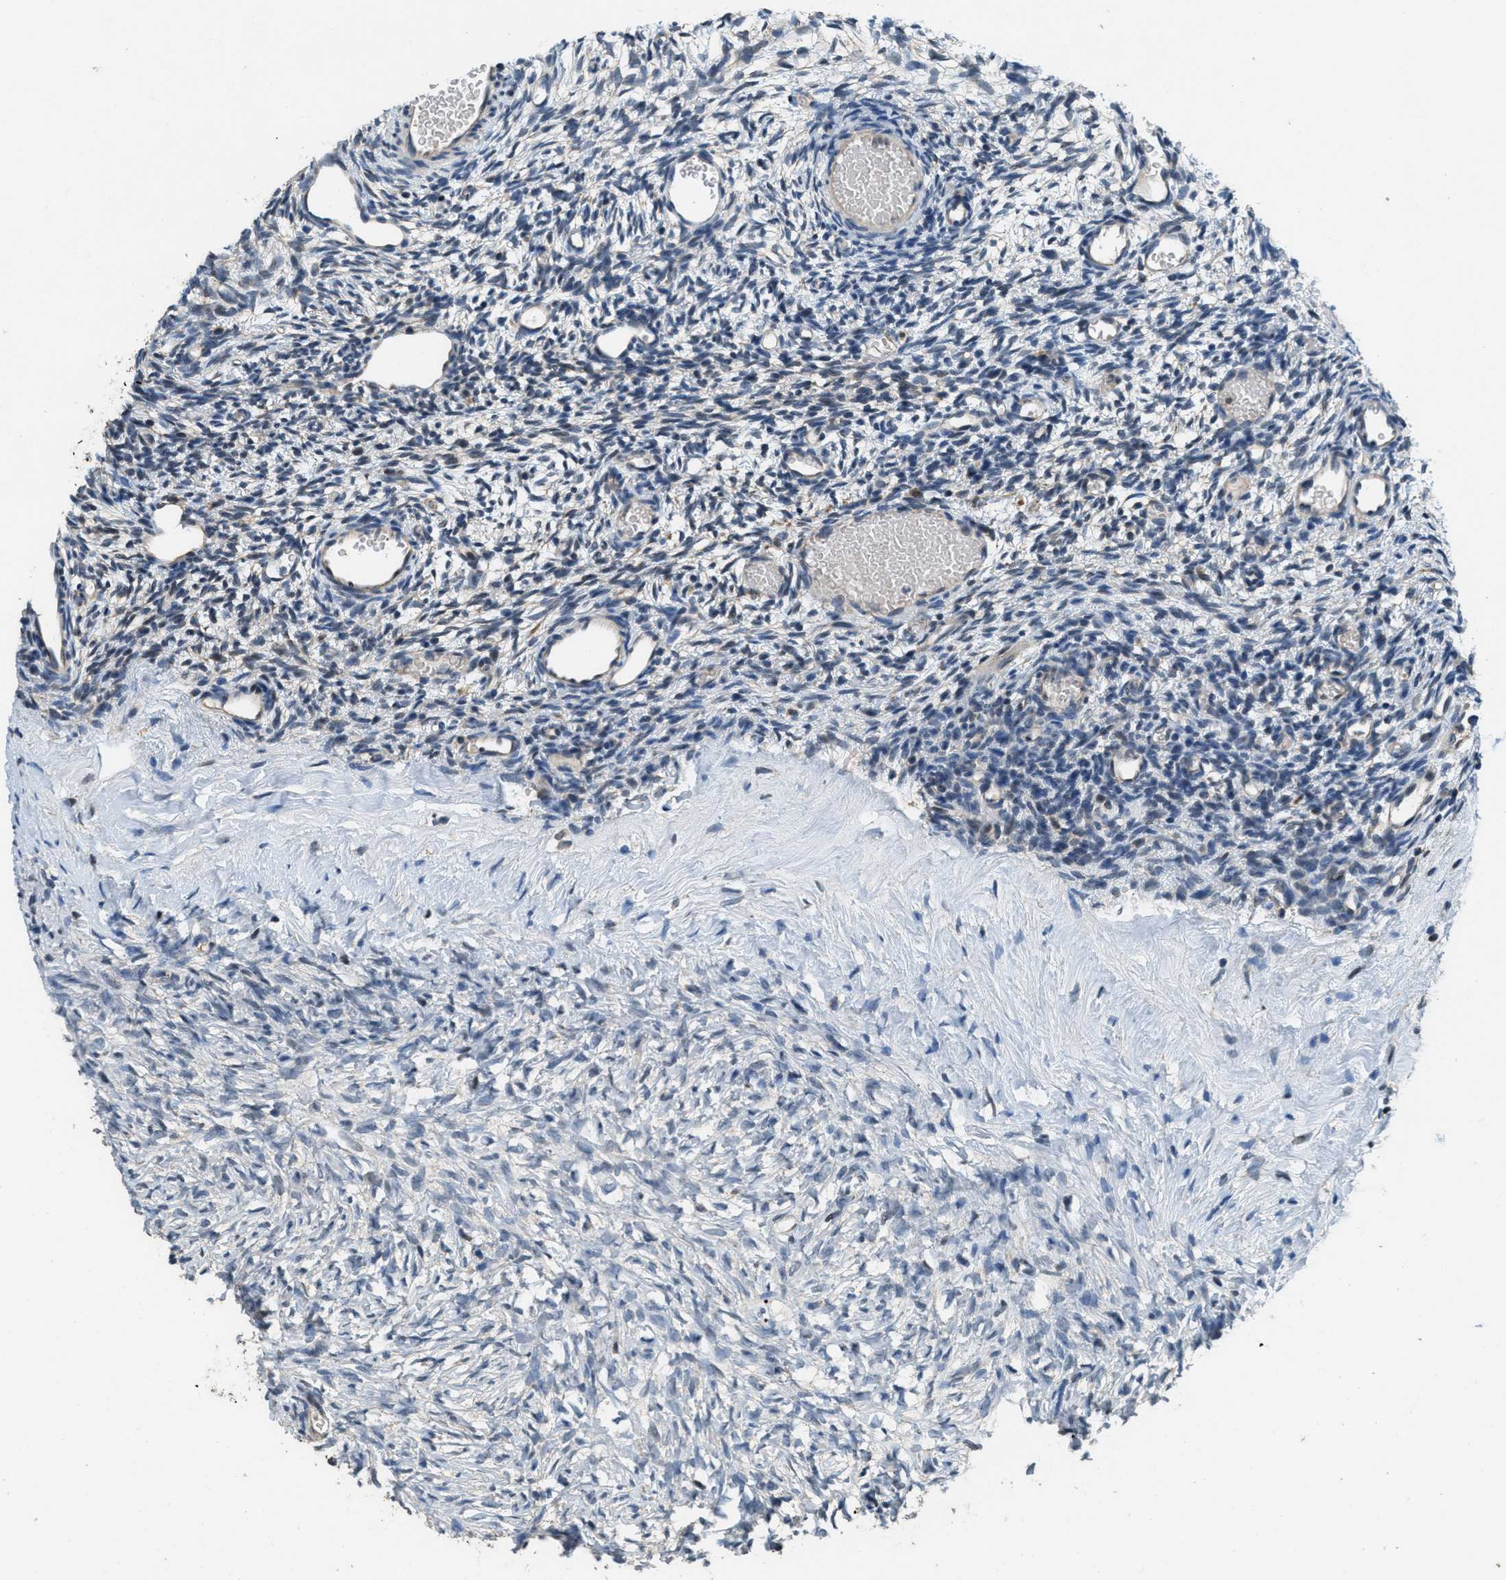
{"staining": {"intensity": "negative", "quantity": "none", "location": "none"}, "tissue": "ovary", "cell_type": "Ovarian stroma cells", "image_type": "normal", "snomed": [{"axis": "morphology", "description": "Normal tissue, NOS"}, {"axis": "topography", "description": "Ovary"}], "caption": "Micrograph shows no significant protein expression in ovarian stroma cells of unremarkable ovary. (DAB immunohistochemistry, high magnification).", "gene": "NAT1", "patient": {"sex": "female", "age": 35}}